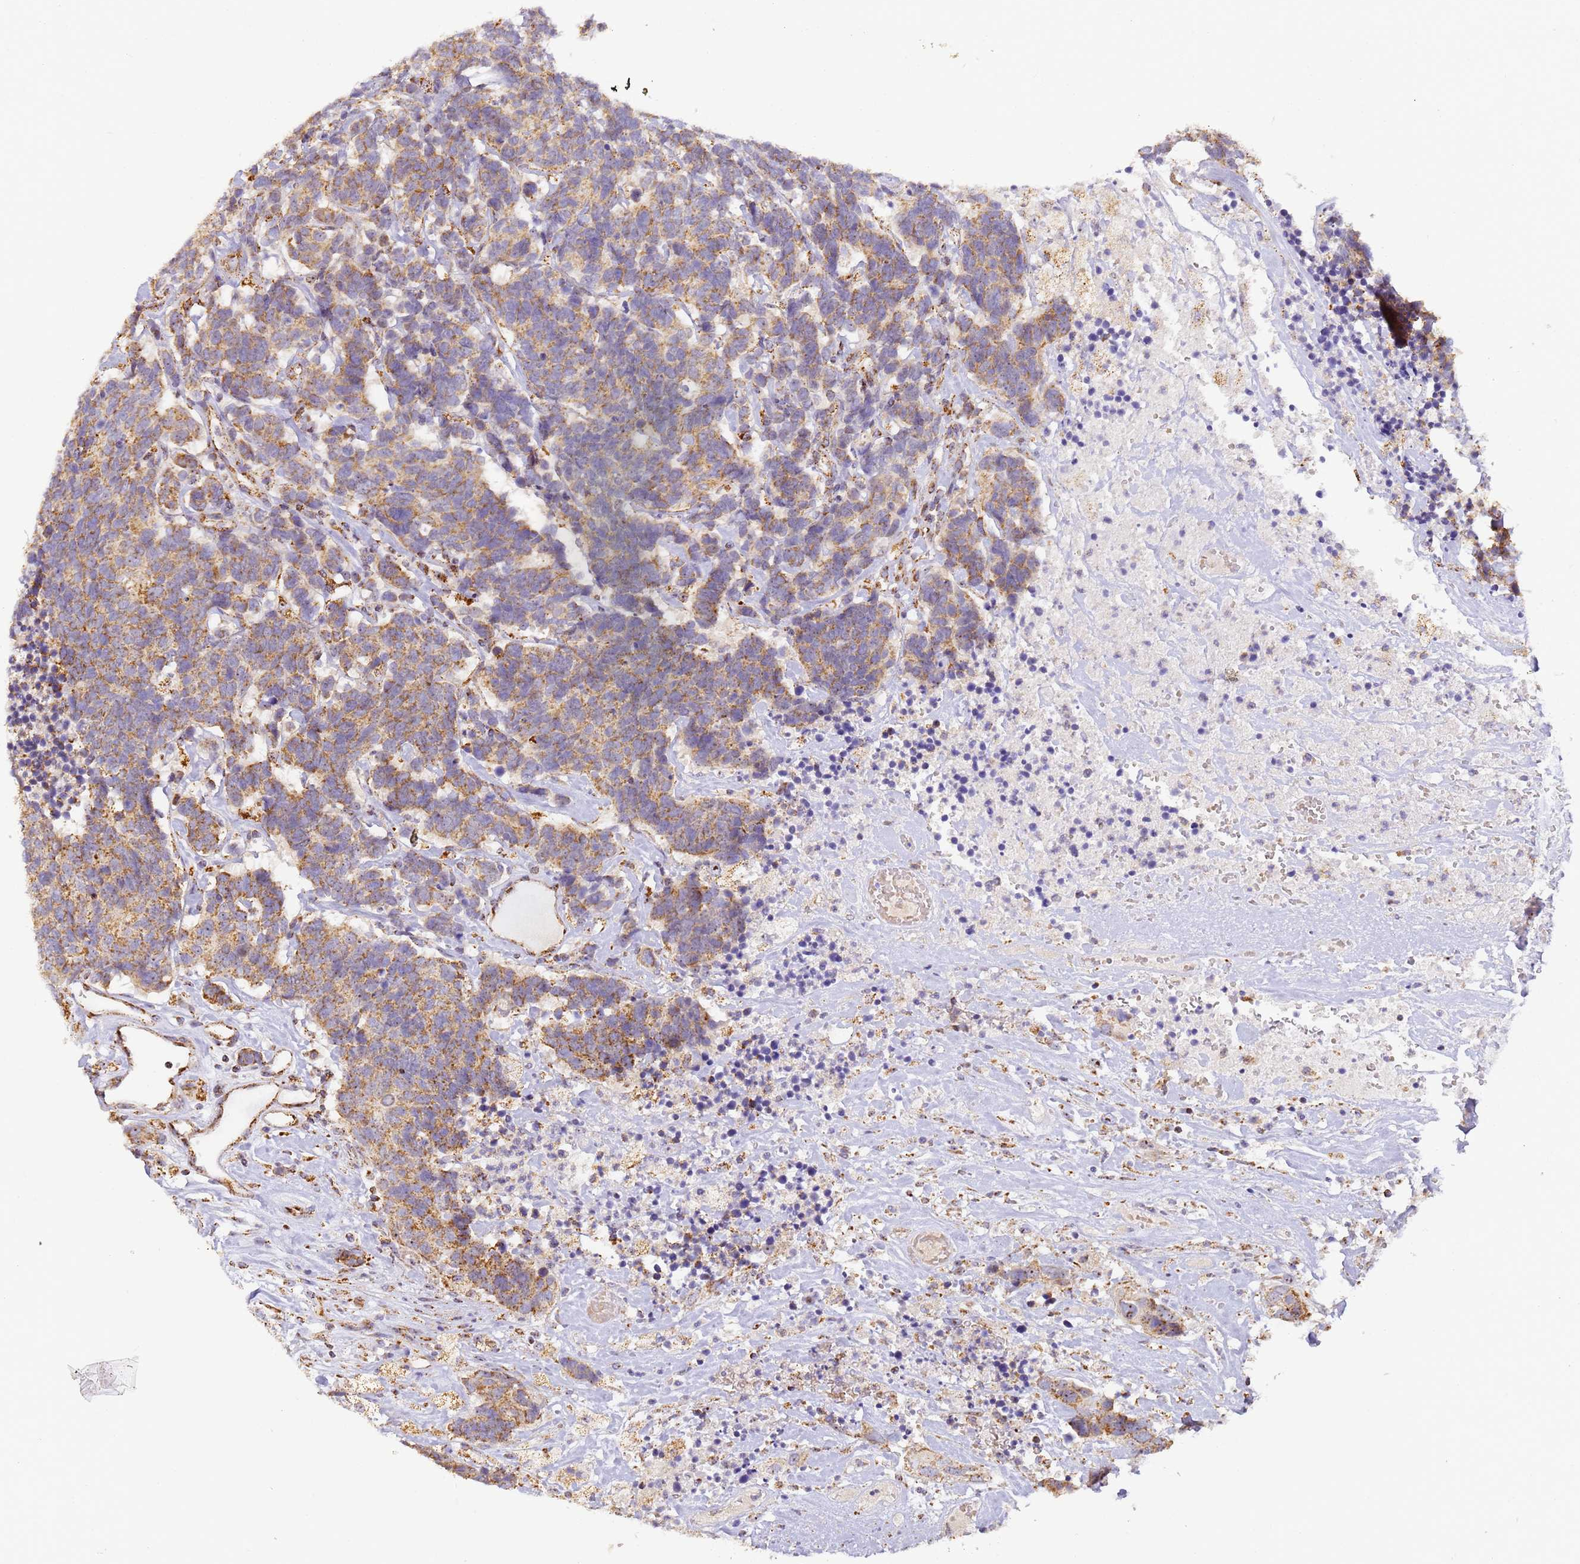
{"staining": {"intensity": "moderate", "quantity": ">75%", "location": "cytoplasmic/membranous"}, "tissue": "carcinoid", "cell_type": "Tumor cells", "image_type": "cancer", "snomed": [{"axis": "morphology", "description": "Carcinoma, NOS"}, {"axis": "morphology", "description": "Carcinoid, malignant, NOS"}, {"axis": "topography", "description": "Urinary bladder"}], "caption": "The photomicrograph exhibits immunohistochemical staining of carcinoma. There is moderate cytoplasmic/membranous positivity is identified in approximately >75% of tumor cells.", "gene": "FRG2C", "patient": {"sex": "male", "age": 57}}